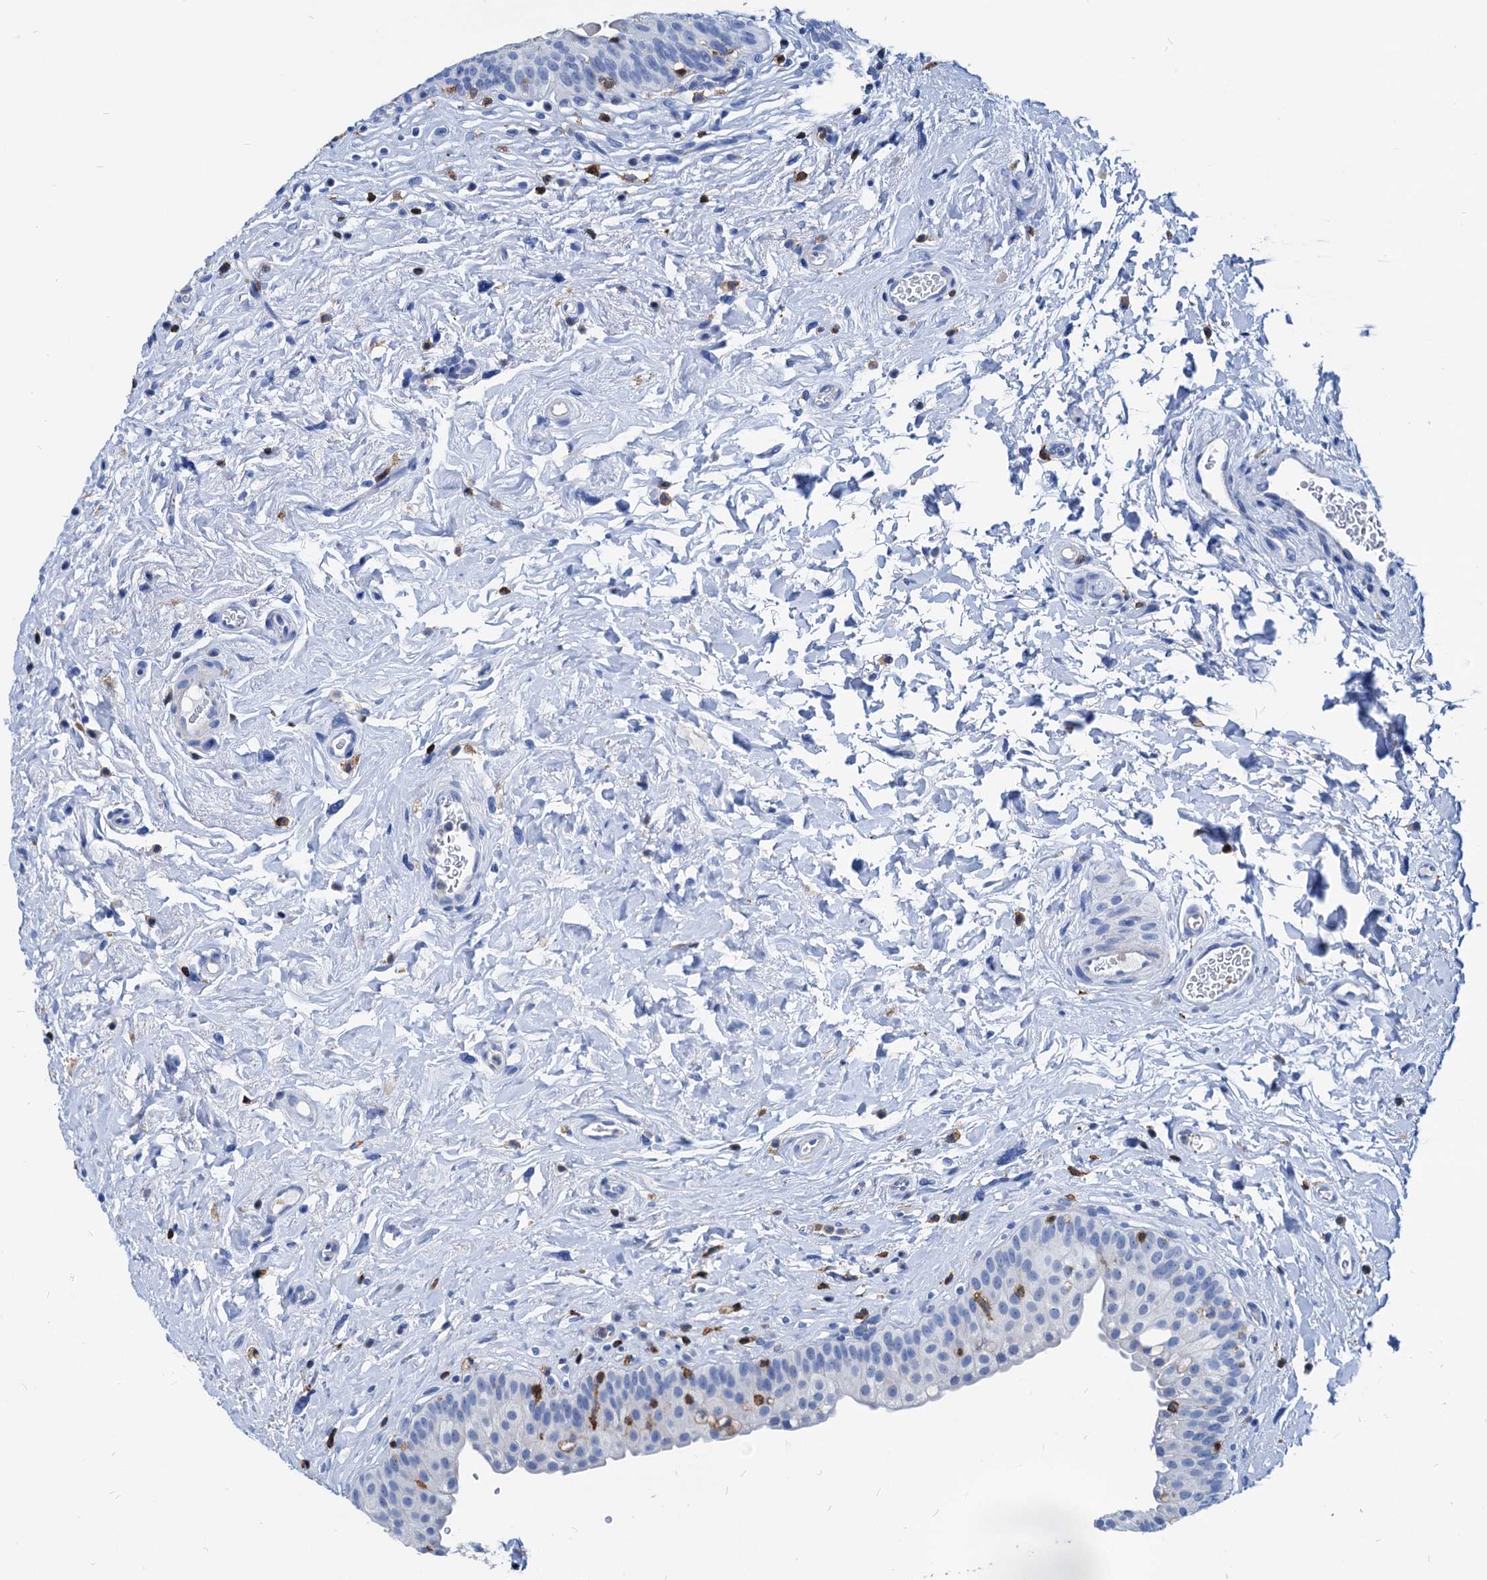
{"staining": {"intensity": "negative", "quantity": "none", "location": "none"}, "tissue": "urinary bladder", "cell_type": "Urothelial cells", "image_type": "normal", "snomed": [{"axis": "morphology", "description": "Normal tissue, NOS"}, {"axis": "topography", "description": "Urinary bladder"}], "caption": "IHC histopathology image of unremarkable urinary bladder: urinary bladder stained with DAB (3,3'-diaminobenzidine) displays no significant protein positivity in urothelial cells. (DAB immunohistochemistry visualized using brightfield microscopy, high magnification).", "gene": "LCP2", "patient": {"sex": "male", "age": 83}}